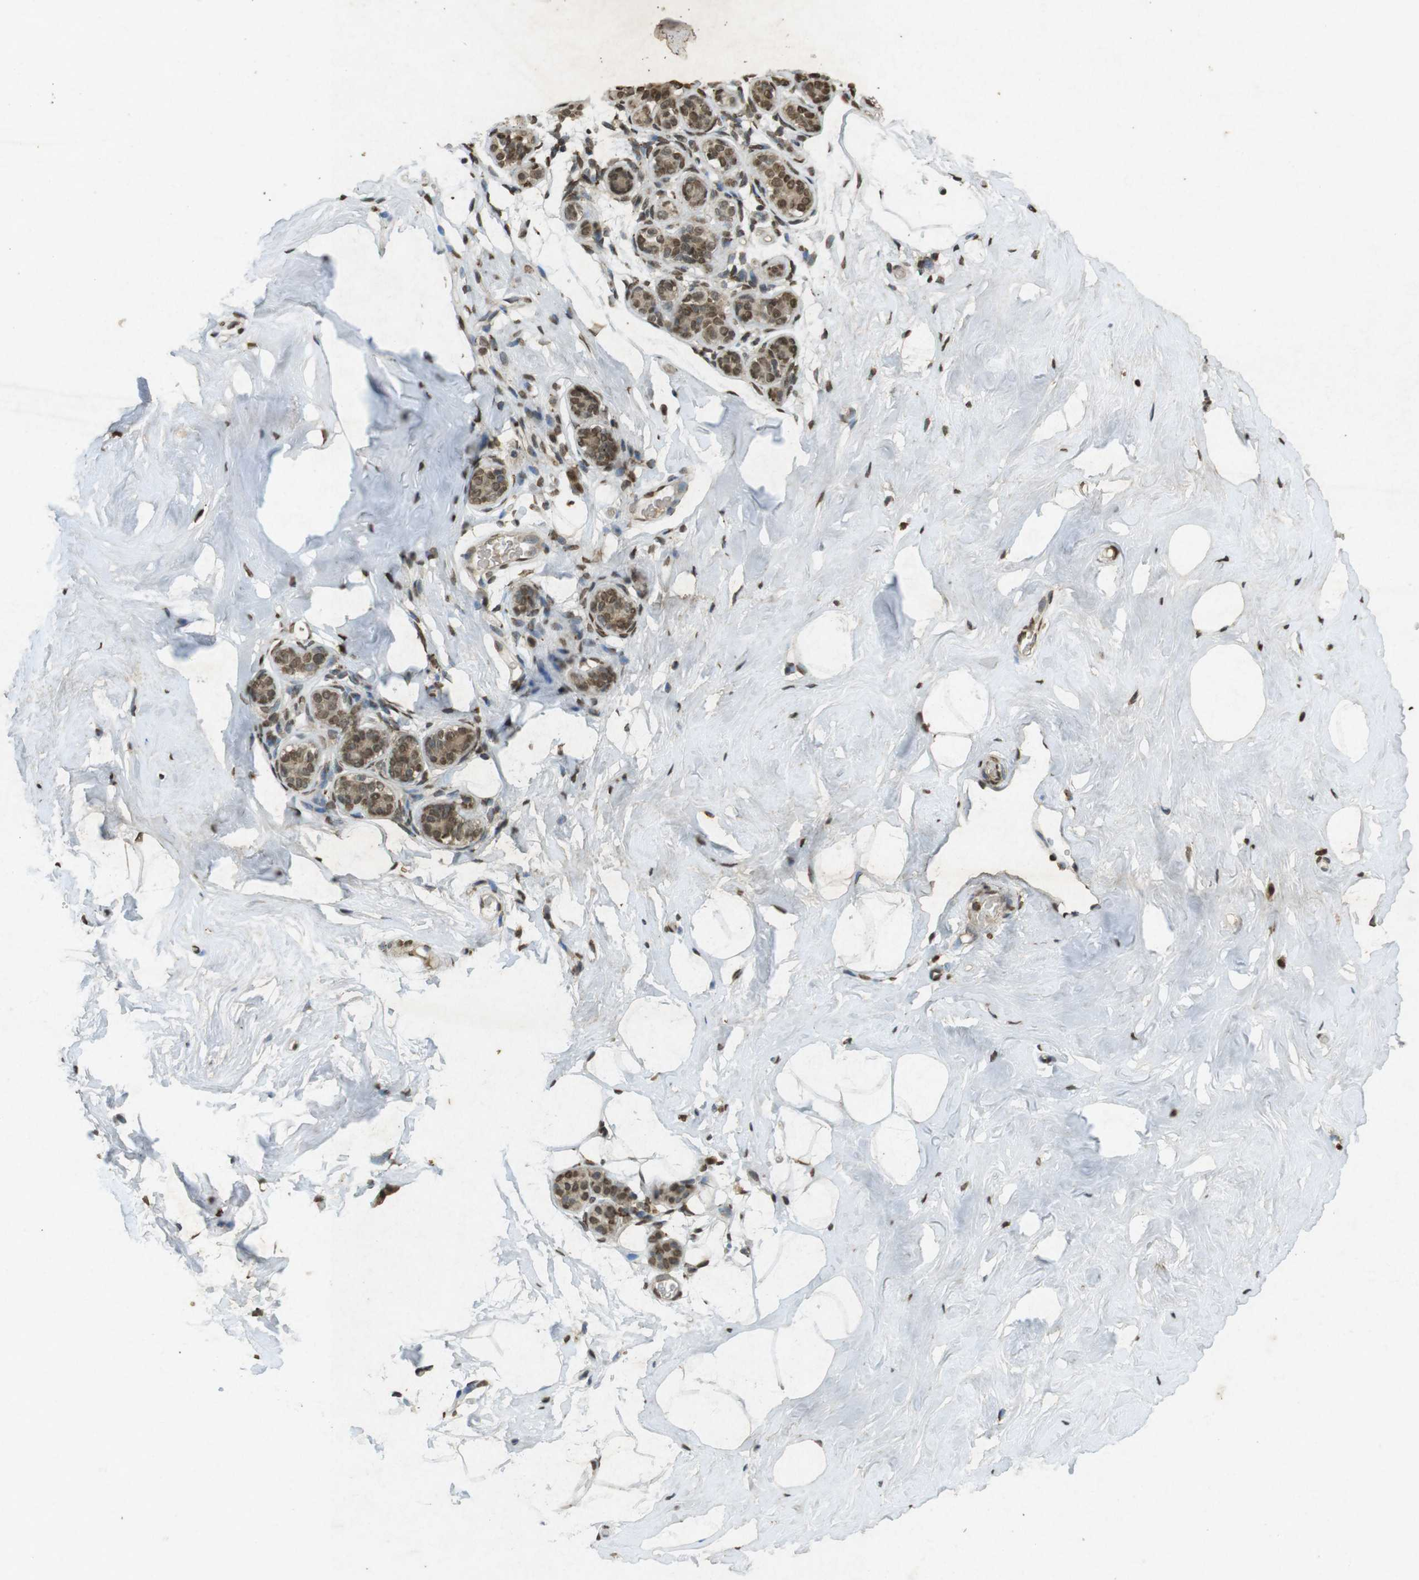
{"staining": {"intensity": "moderate", "quantity": ">75%", "location": "nuclear"}, "tissue": "breast", "cell_type": "Adipocytes", "image_type": "normal", "snomed": [{"axis": "morphology", "description": "Normal tissue, NOS"}, {"axis": "topography", "description": "Breast"}], "caption": "A brown stain shows moderate nuclear positivity of a protein in adipocytes of benign human breast. The staining was performed using DAB to visualize the protein expression in brown, while the nuclei were stained in blue with hematoxylin (Magnification: 20x).", "gene": "ORC4", "patient": {"sex": "female", "age": 75}}